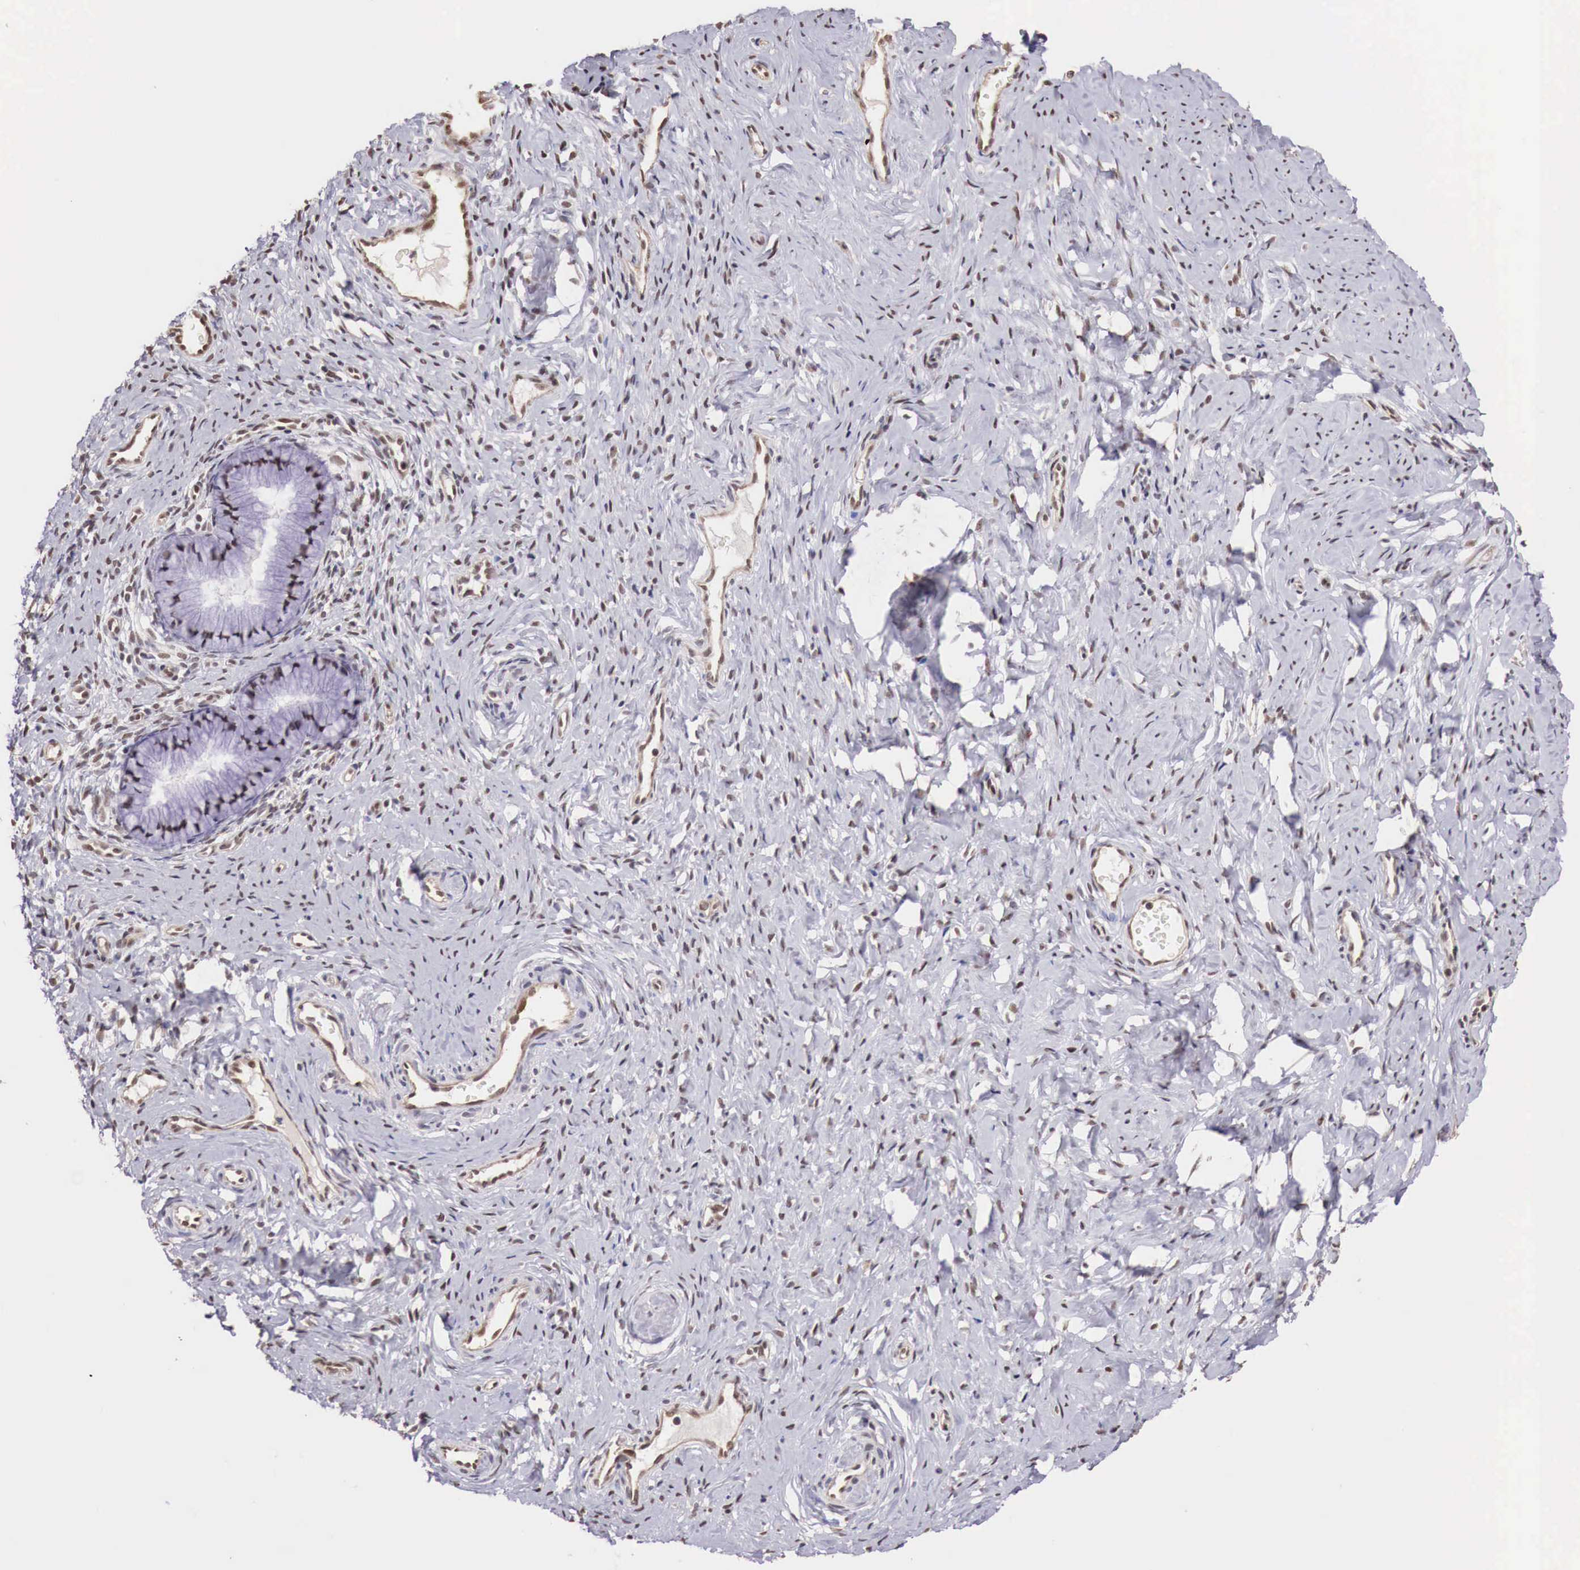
{"staining": {"intensity": "moderate", "quantity": "25%-75%", "location": "nuclear"}, "tissue": "cervix", "cell_type": "Glandular cells", "image_type": "normal", "snomed": [{"axis": "morphology", "description": "Normal tissue, NOS"}, {"axis": "topography", "description": "Cervix"}], "caption": "The micrograph reveals staining of unremarkable cervix, revealing moderate nuclear protein expression (brown color) within glandular cells.", "gene": "FOXP2", "patient": {"sex": "female", "age": 70}}